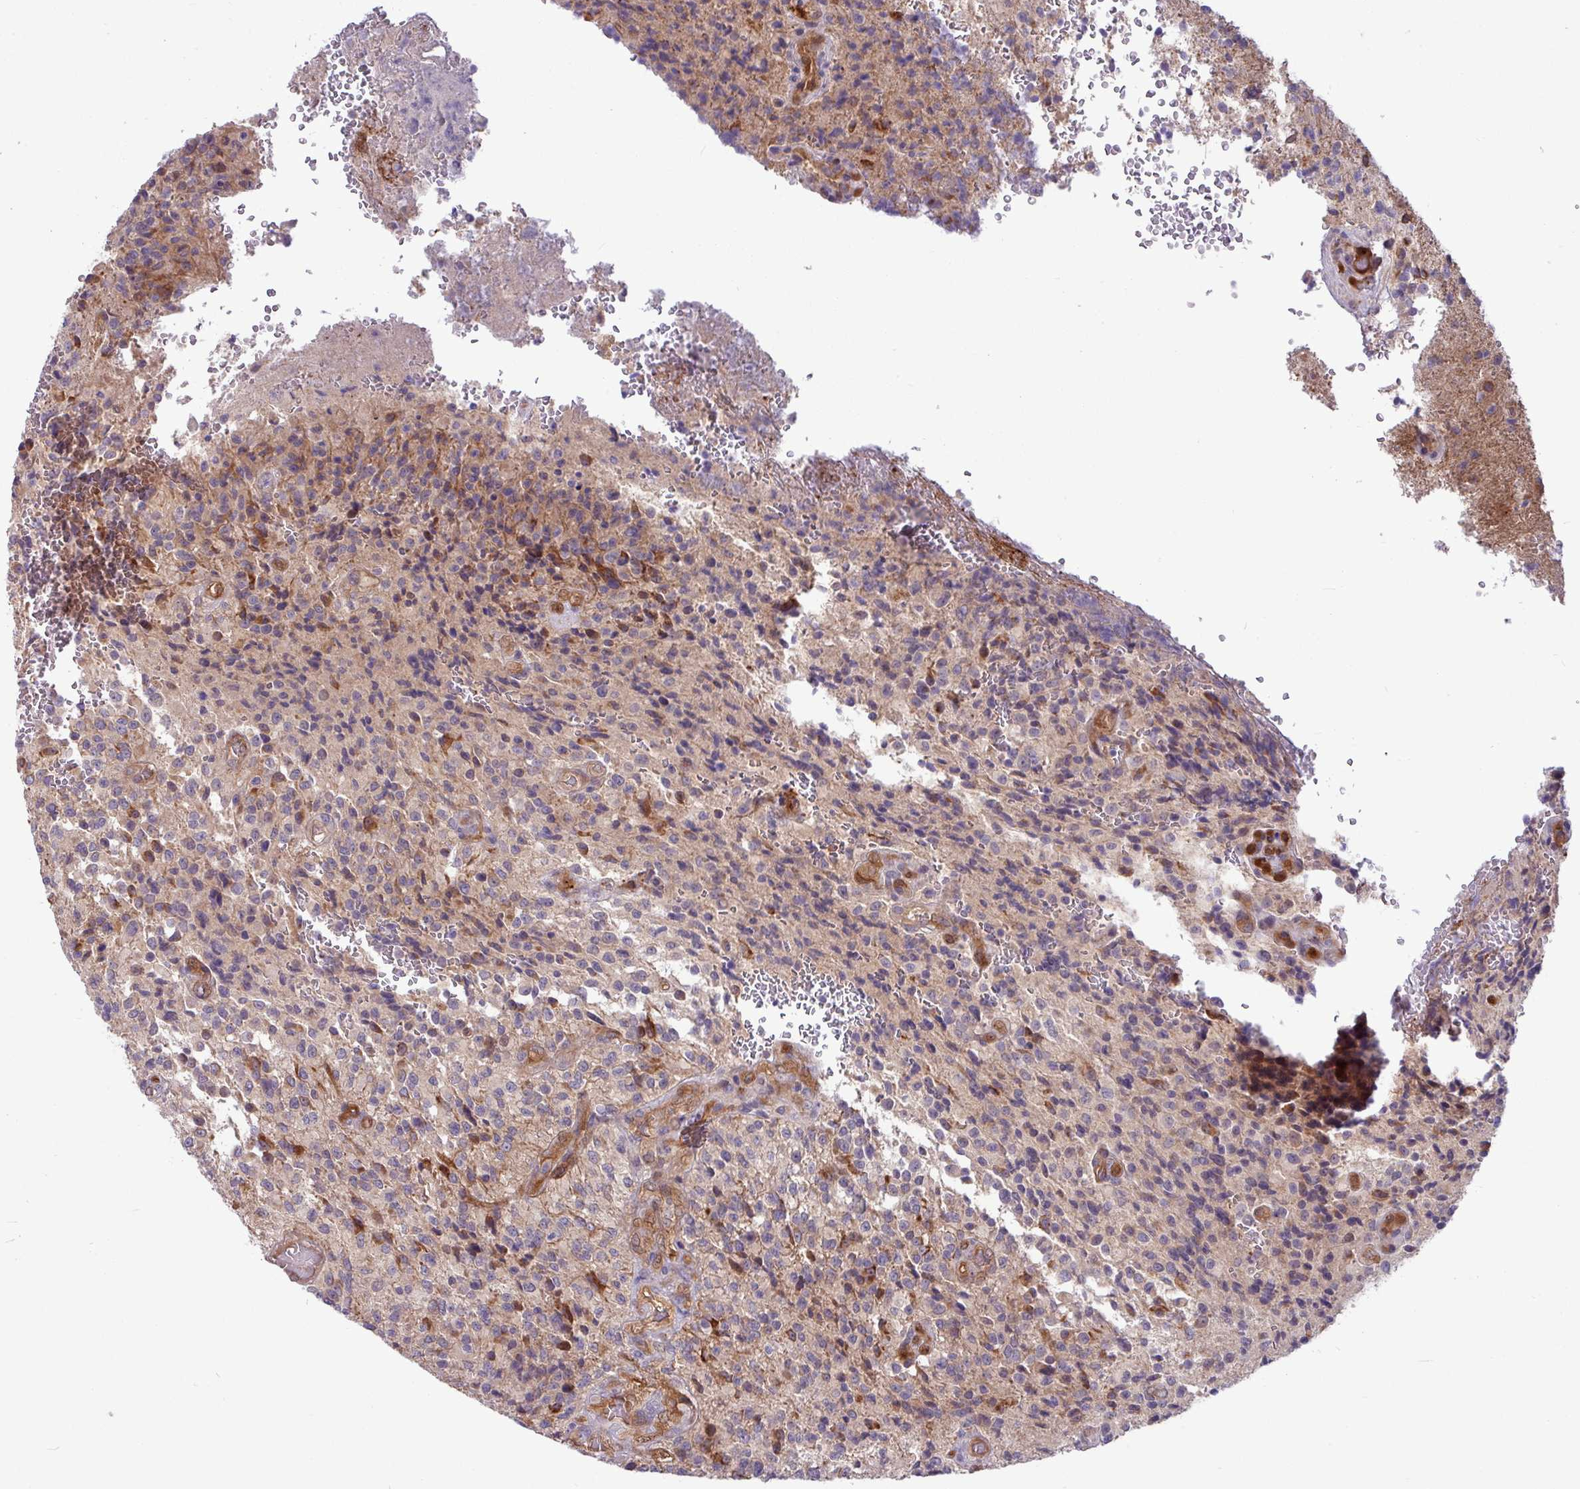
{"staining": {"intensity": "weak", "quantity": "<25%", "location": "cytoplasmic/membranous"}, "tissue": "glioma", "cell_type": "Tumor cells", "image_type": "cancer", "snomed": [{"axis": "morphology", "description": "Normal tissue, NOS"}, {"axis": "morphology", "description": "Glioma, malignant, High grade"}, {"axis": "topography", "description": "Cerebral cortex"}], "caption": "Immunohistochemistry of human high-grade glioma (malignant) displays no expression in tumor cells. The staining was performed using DAB to visualize the protein expression in brown, while the nuclei were stained in blue with hematoxylin (Magnification: 20x).", "gene": "B4GALNT4", "patient": {"sex": "male", "age": 56}}